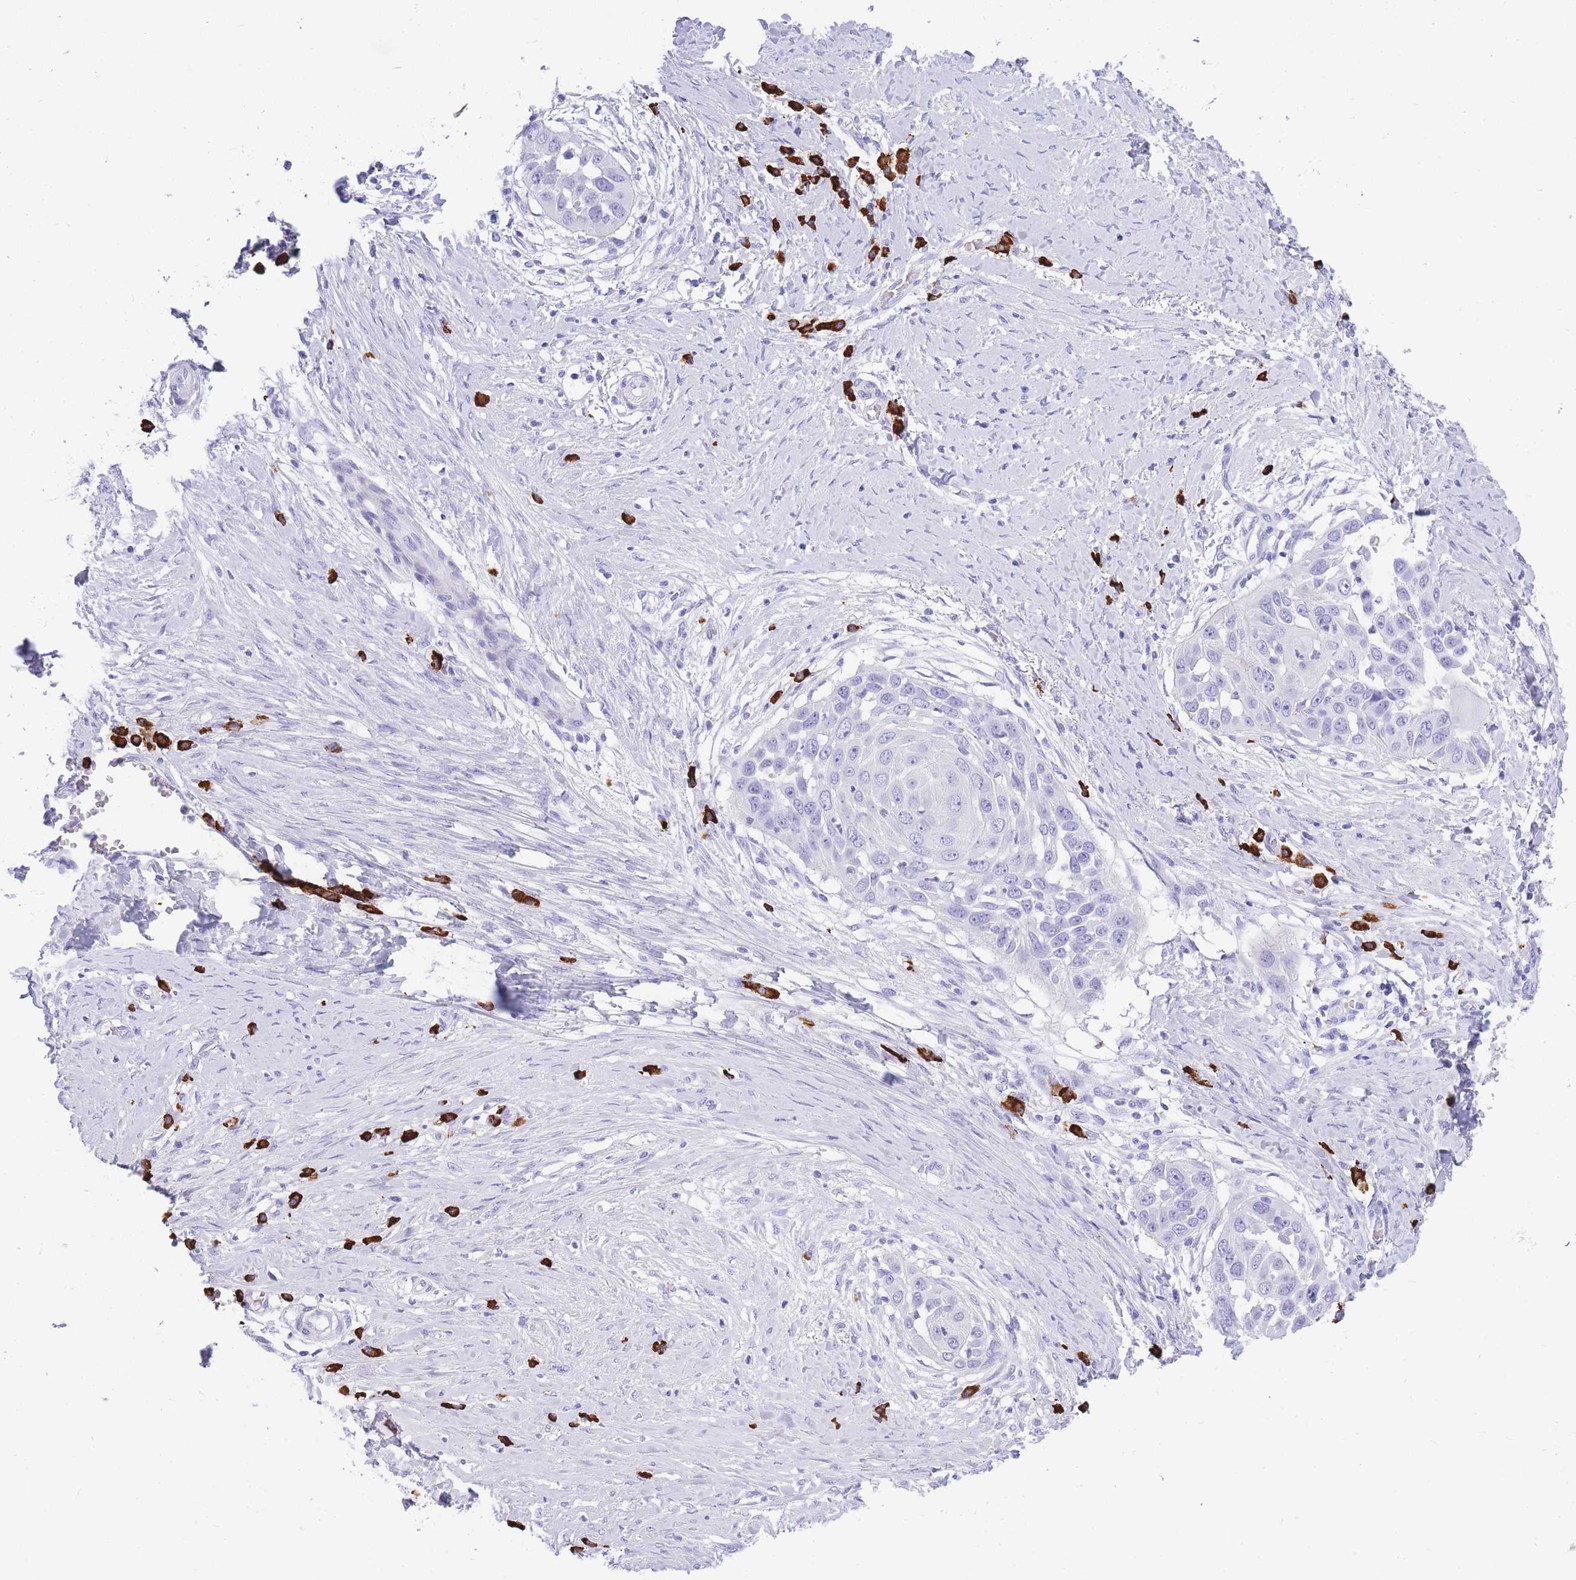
{"staining": {"intensity": "negative", "quantity": "none", "location": "none"}, "tissue": "skin cancer", "cell_type": "Tumor cells", "image_type": "cancer", "snomed": [{"axis": "morphology", "description": "Squamous cell carcinoma, NOS"}, {"axis": "topography", "description": "Skin"}], "caption": "Human skin cancer stained for a protein using immunohistochemistry (IHC) exhibits no expression in tumor cells.", "gene": "ZFP62", "patient": {"sex": "female", "age": 44}}